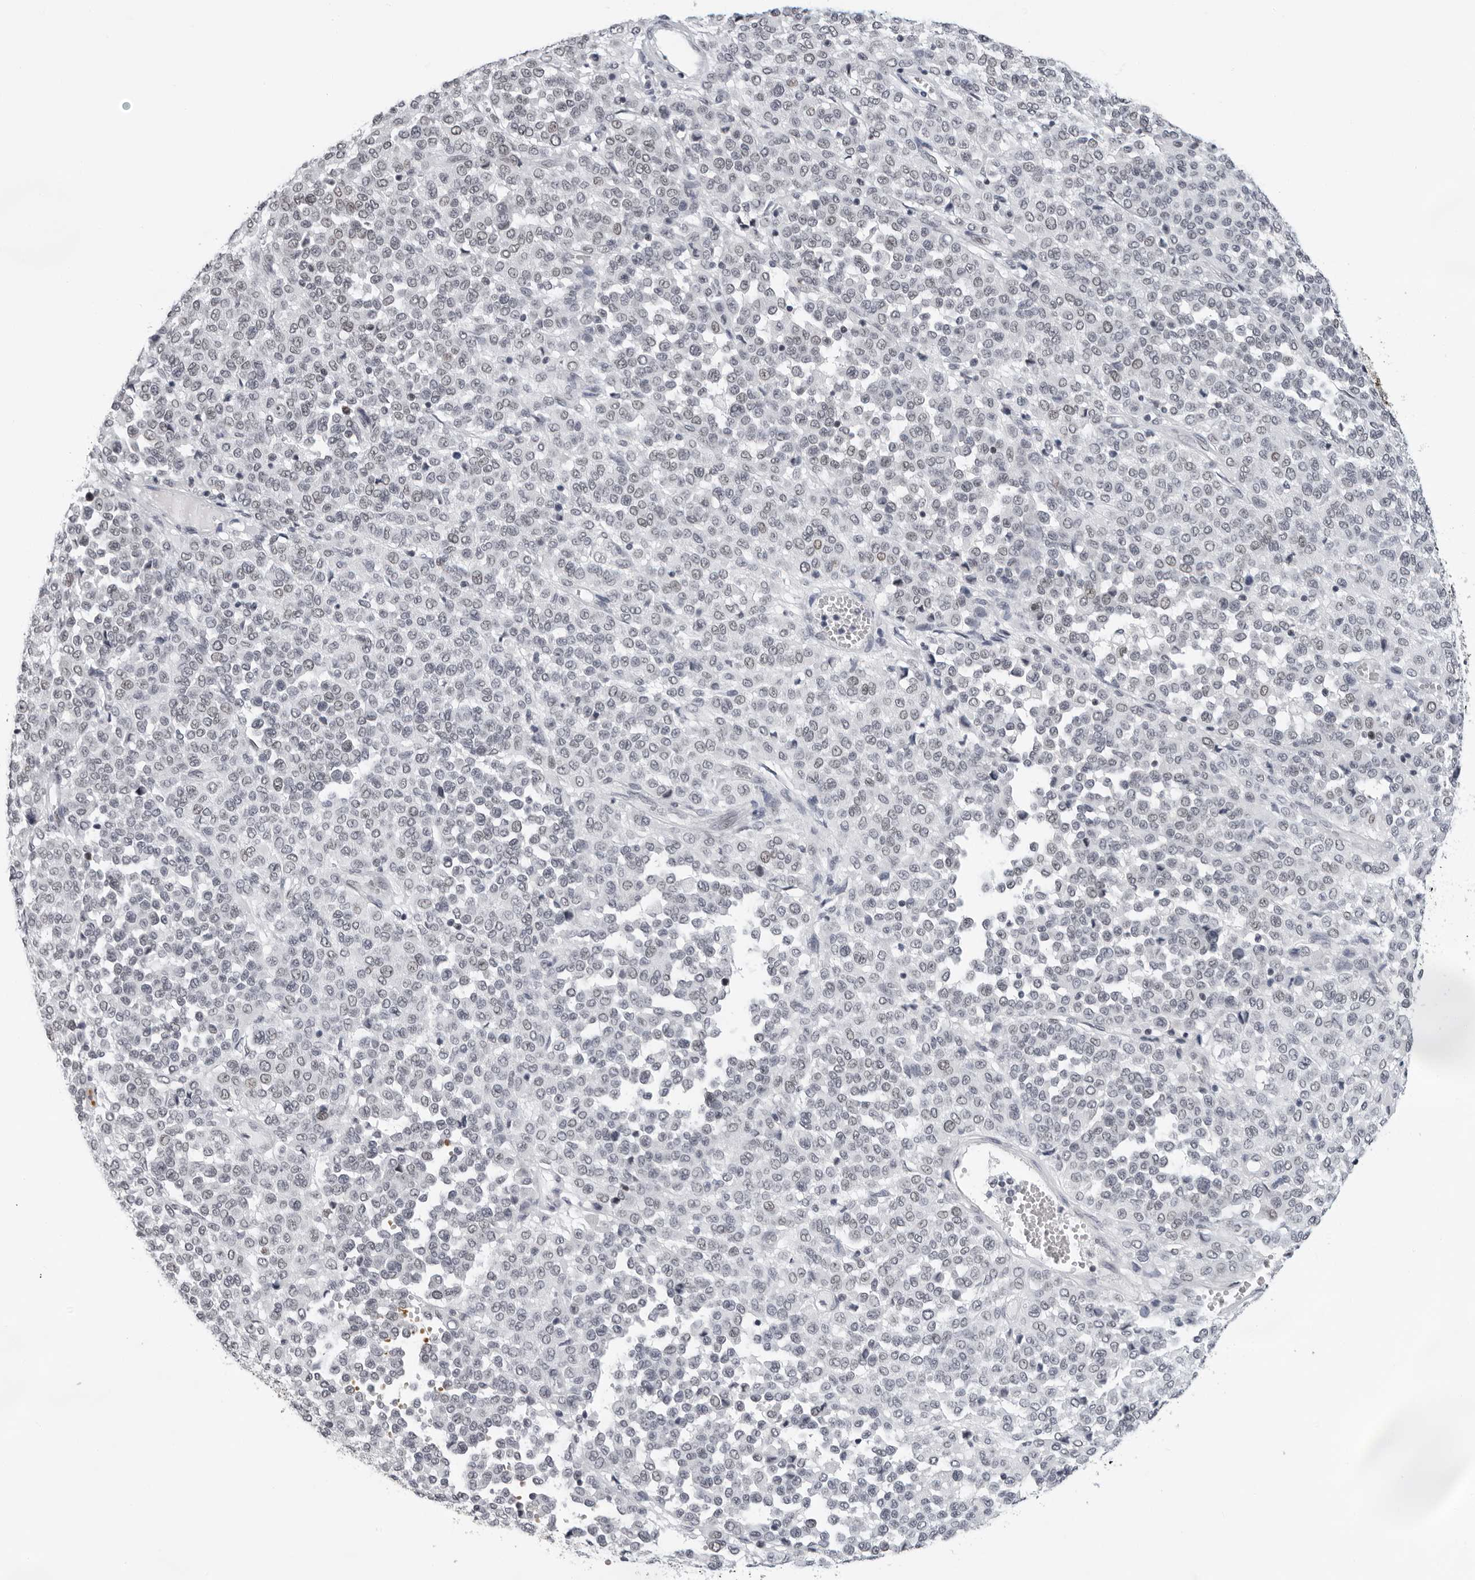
{"staining": {"intensity": "weak", "quantity": "25%-75%", "location": "nuclear"}, "tissue": "melanoma", "cell_type": "Tumor cells", "image_type": "cancer", "snomed": [{"axis": "morphology", "description": "Malignant melanoma, Metastatic site"}, {"axis": "topography", "description": "Pancreas"}], "caption": "The immunohistochemical stain highlights weak nuclear expression in tumor cells of melanoma tissue.", "gene": "USP1", "patient": {"sex": "female", "age": 30}}